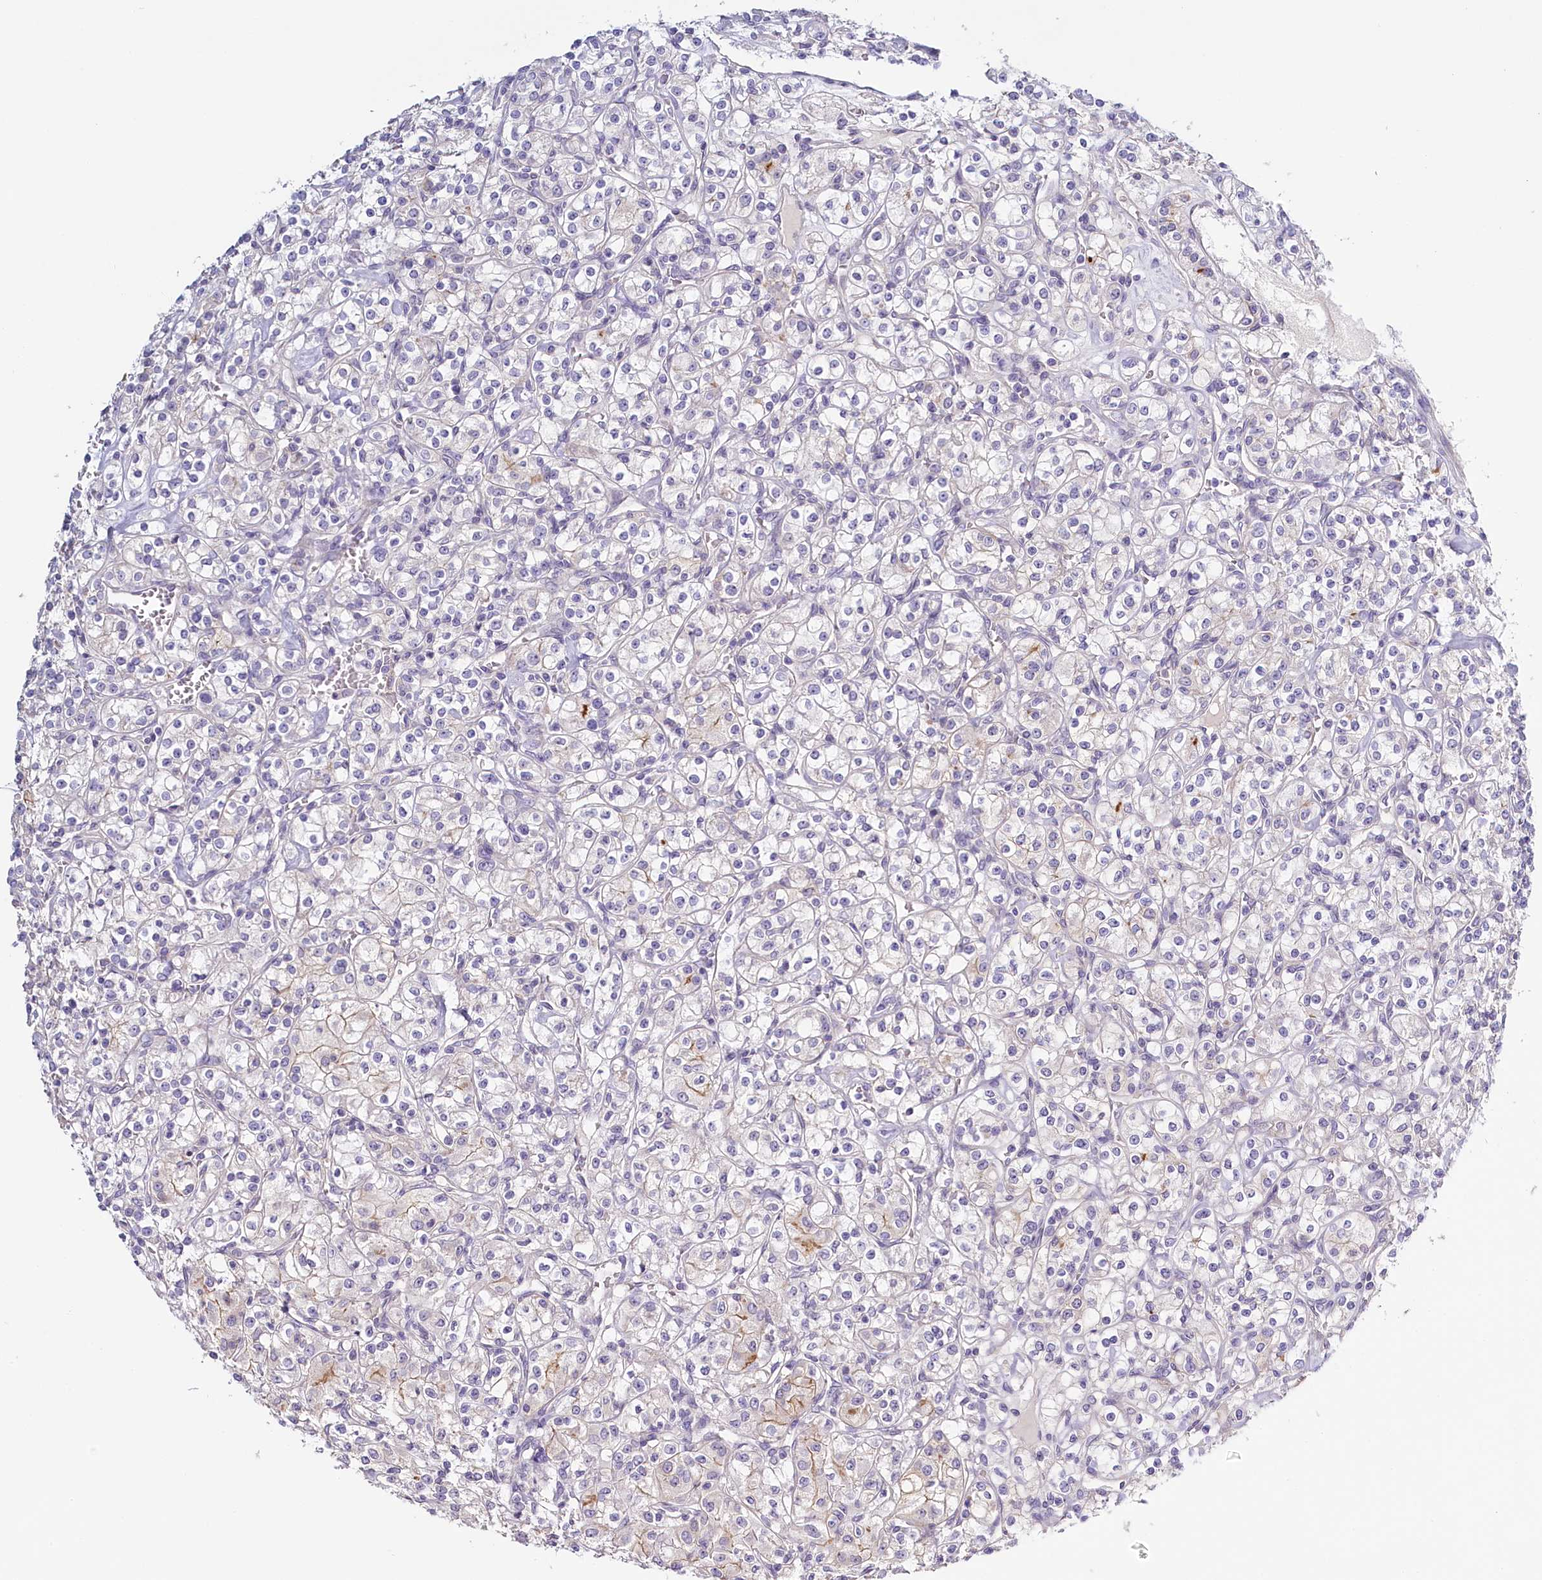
{"staining": {"intensity": "weak", "quantity": "<25%", "location": "cytoplasmic/membranous"}, "tissue": "renal cancer", "cell_type": "Tumor cells", "image_type": "cancer", "snomed": [{"axis": "morphology", "description": "Adenocarcinoma, NOS"}, {"axis": "topography", "description": "Kidney"}], "caption": "Micrograph shows no protein positivity in tumor cells of renal cancer tissue. The staining was performed using DAB to visualize the protein expression in brown, while the nuclei were stained in blue with hematoxylin (Magnification: 20x).", "gene": "PDE6D", "patient": {"sex": "male", "age": 77}}